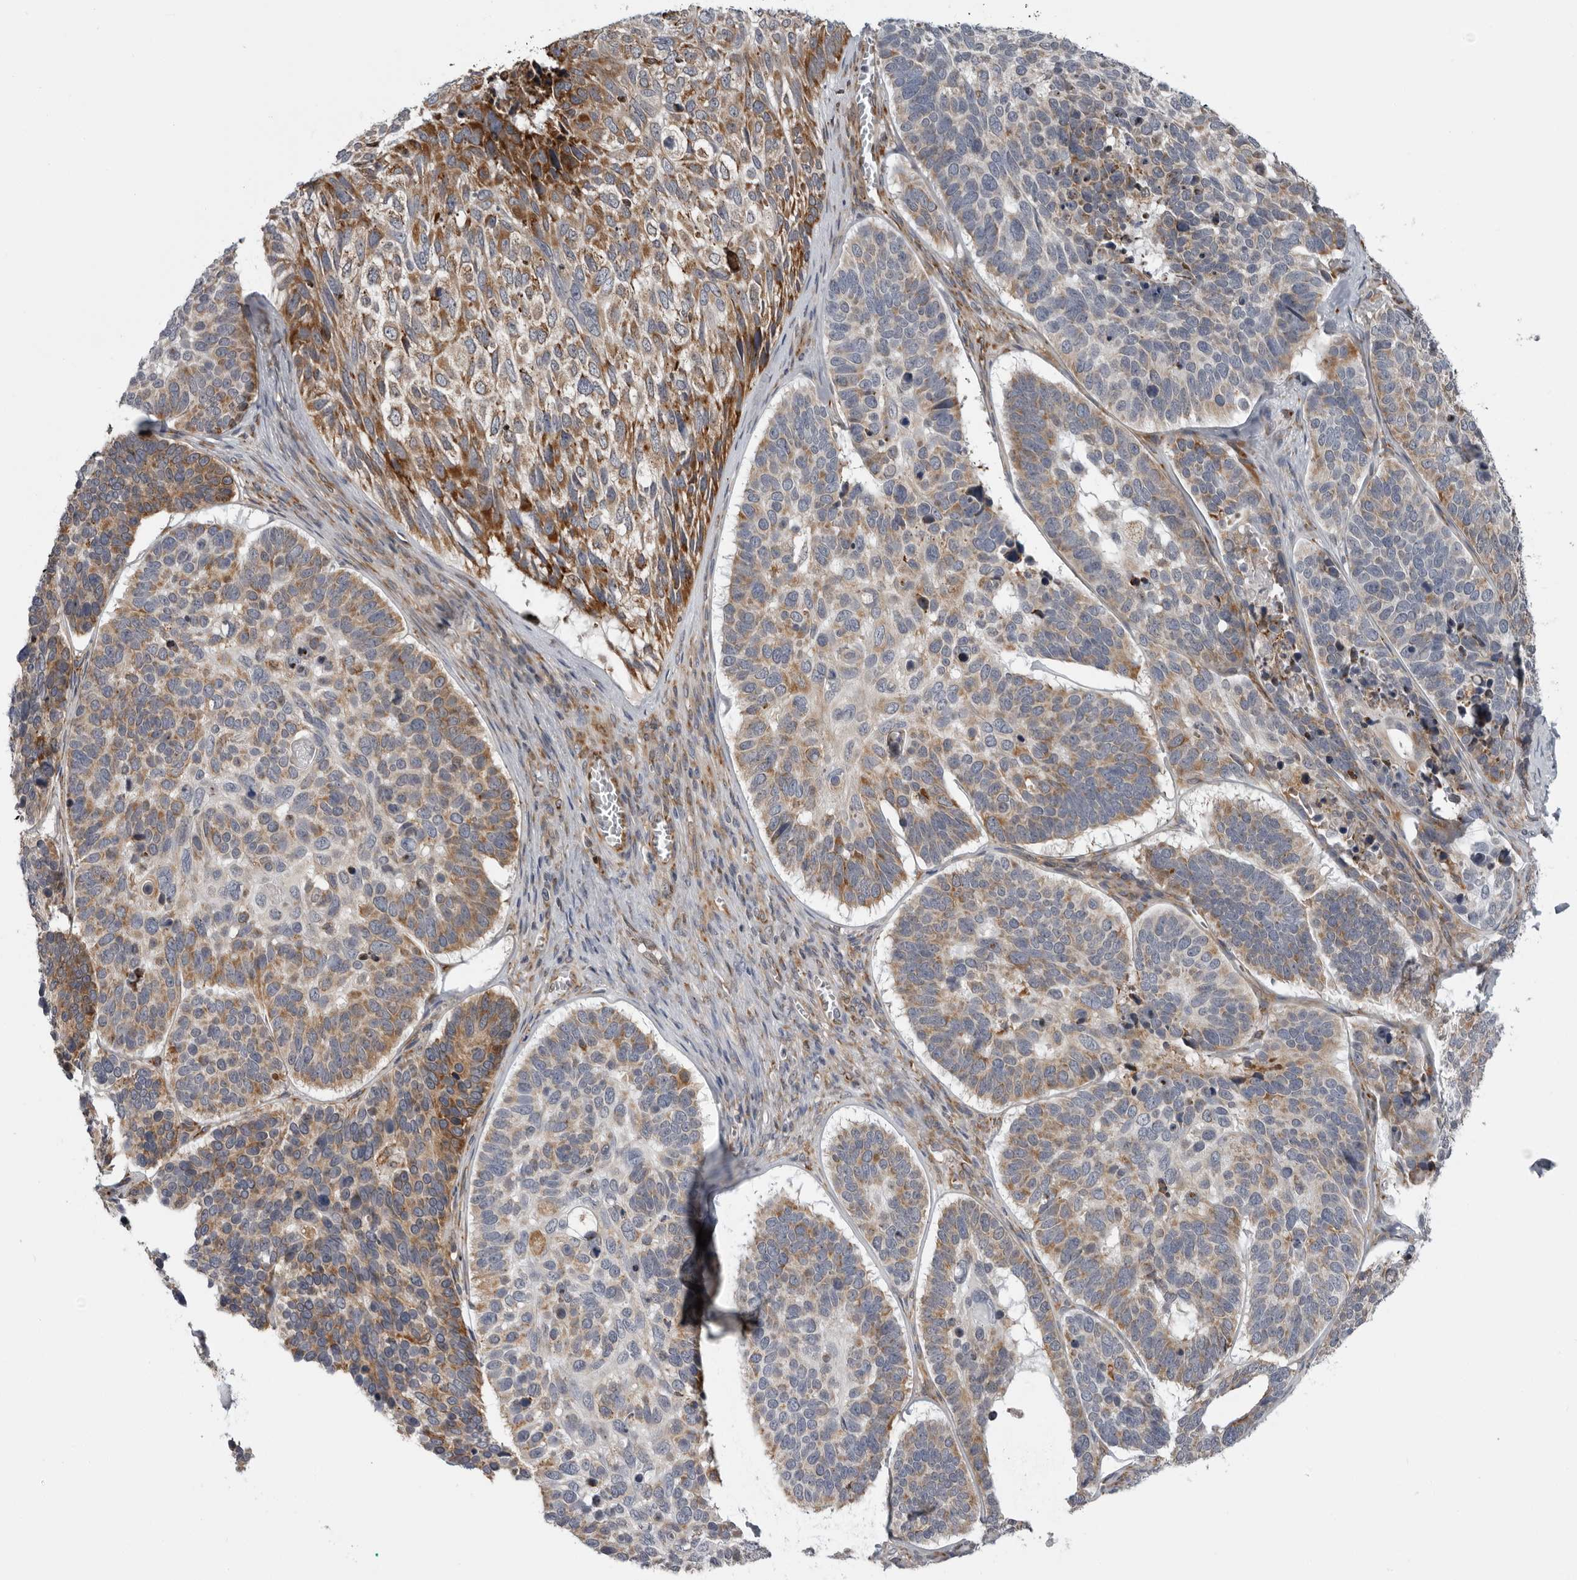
{"staining": {"intensity": "moderate", "quantity": ">75%", "location": "cytoplasmic/membranous"}, "tissue": "skin cancer", "cell_type": "Tumor cells", "image_type": "cancer", "snomed": [{"axis": "morphology", "description": "Basal cell carcinoma"}, {"axis": "topography", "description": "Skin"}], "caption": "Immunohistochemistry histopathology image of neoplastic tissue: human skin cancer stained using IHC demonstrates medium levels of moderate protein expression localized specifically in the cytoplasmic/membranous of tumor cells, appearing as a cytoplasmic/membranous brown color.", "gene": "ALPK2", "patient": {"sex": "male", "age": 62}}